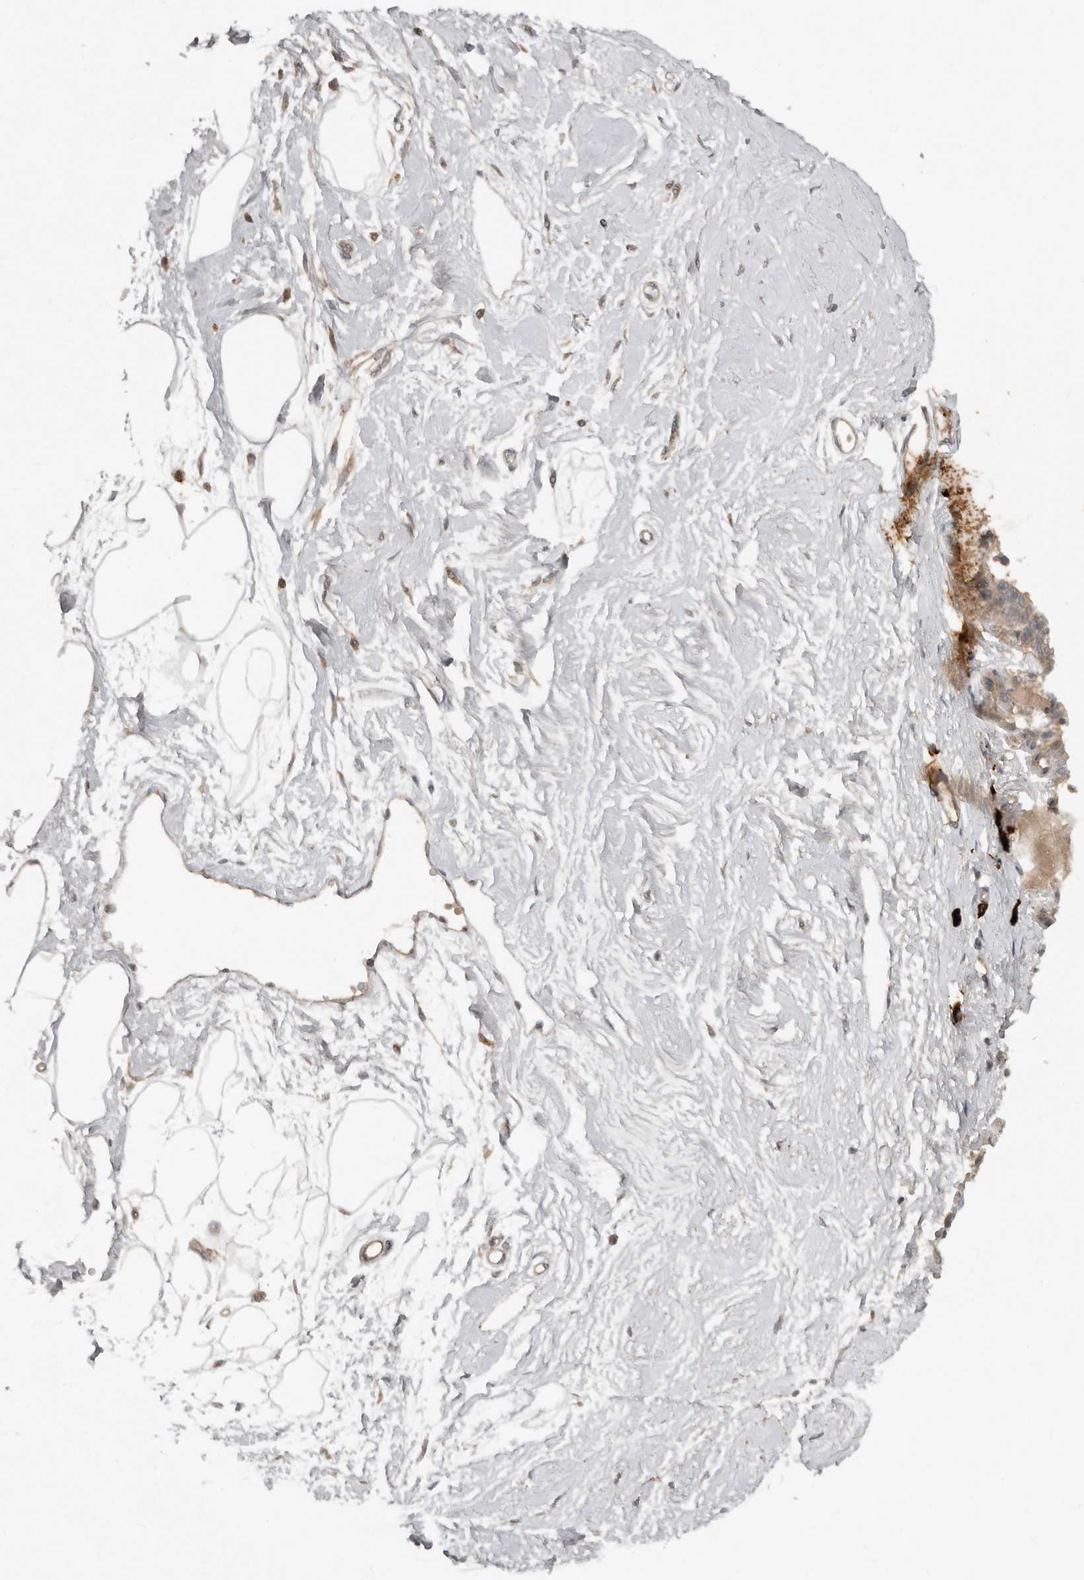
{"staining": {"intensity": "weak", "quantity": ">75%", "location": "cytoplasmic/membranous"}, "tissue": "breast", "cell_type": "Adipocytes", "image_type": "normal", "snomed": [{"axis": "morphology", "description": "Normal tissue, NOS"}, {"axis": "topography", "description": "Breast"}], "caption": "Protein expression analysis of benign breast reveals weak cytoplasmic/membranous staining in approximately >75% of adipocytes.", "gene": "TEAD3", "patient": {"sex": "female", "age": 45}}